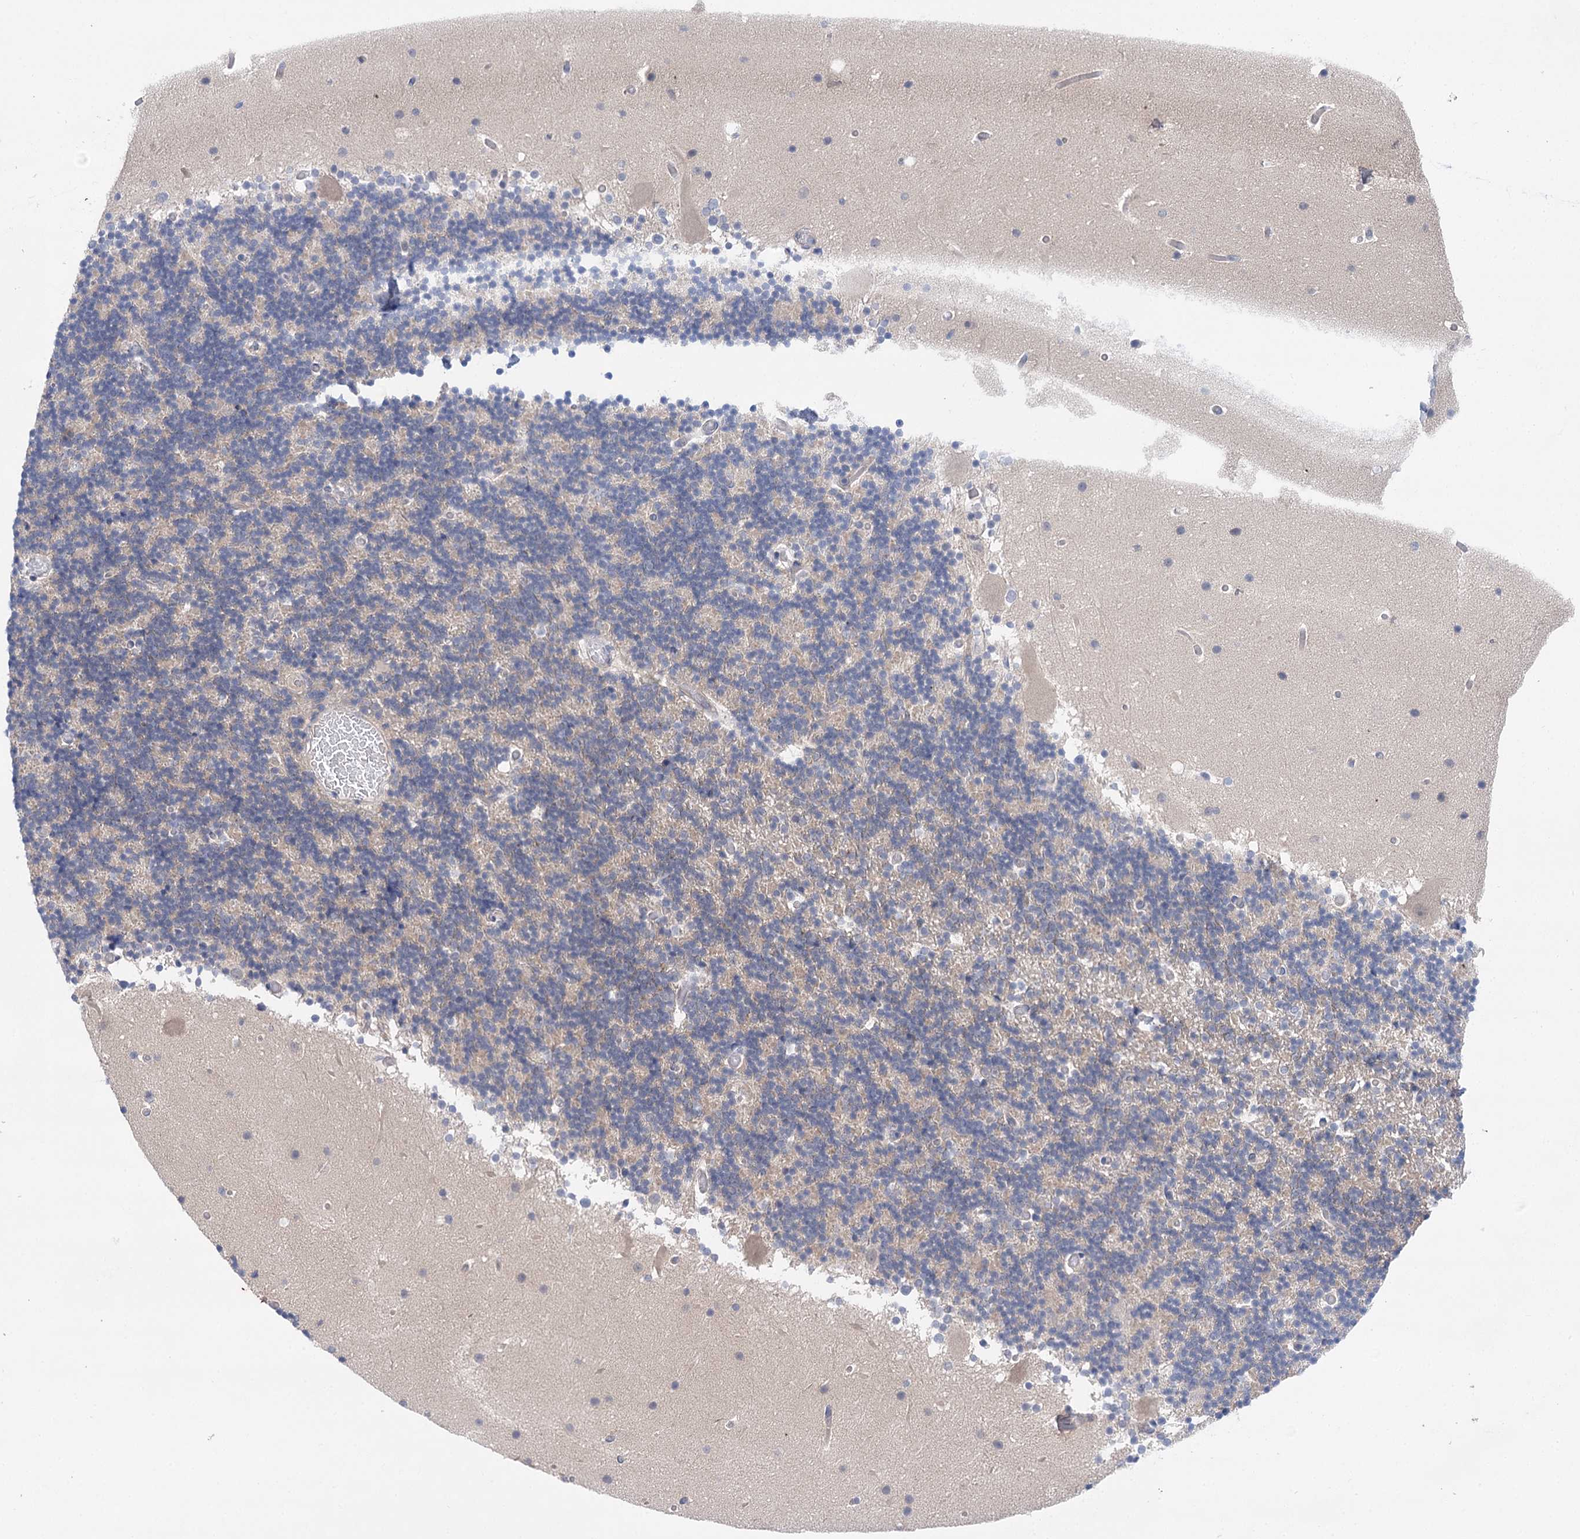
{"staining": {"intensity": "negative", "quantity": "none", "location": "none"}, "tissue": "cerebellum", "cell_type": "Cells in granular layer", "image_type": "normal", "snomed": [{"axis": "morphology", "description": "Normal tissue, NOS"}, {"axis": "topography", "description": "Cerebellum"}], "caption": "This is an immunohistochemistry (IHC) micrograph of normal cerebellum. There is no positivity in cells in granular layer.", "gene": "LALBA", "patient": {"sex": "male", "age": 57}}